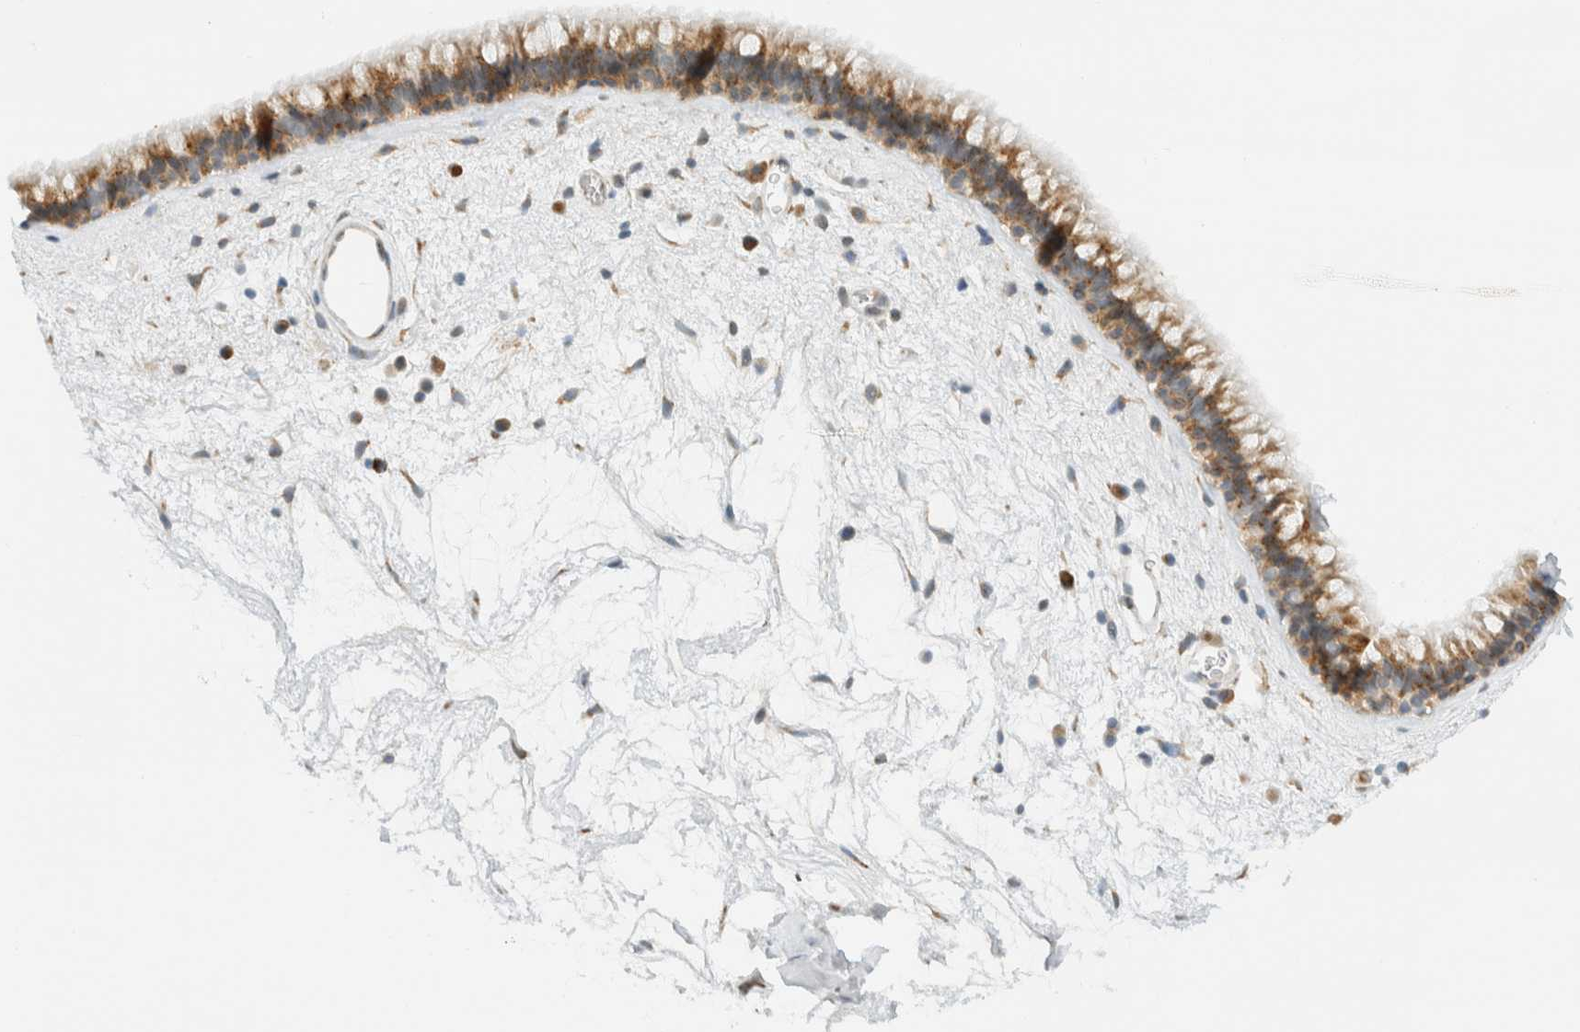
{"staining": {"intensity": "moderate", "quantity": ">75%", "location": "cytoplasmic/membranous"}, "tissue": "nasopharynx", "cell_type": "Respiratory epithelial cells", "image_type": "normal", "snomed": [{"axis": "morphology", "description": "Normal tissue, NOS"}, {"axis": "morphology", "description": "Inflammation, NOS"}, {"axis": "topography", "description": "Nasopharynx"}], "caption": "Immunohistochemistry (IHC) (DAB (3,3'-diaminobenzidine)) staining of benign nasopharynx reveals moderate cytoplasmic/membranous protein expression in about >75% of respiratory epithelial cells.", "gene": "ITPRID1", "patient": {"sex": "male", "age": 48}}